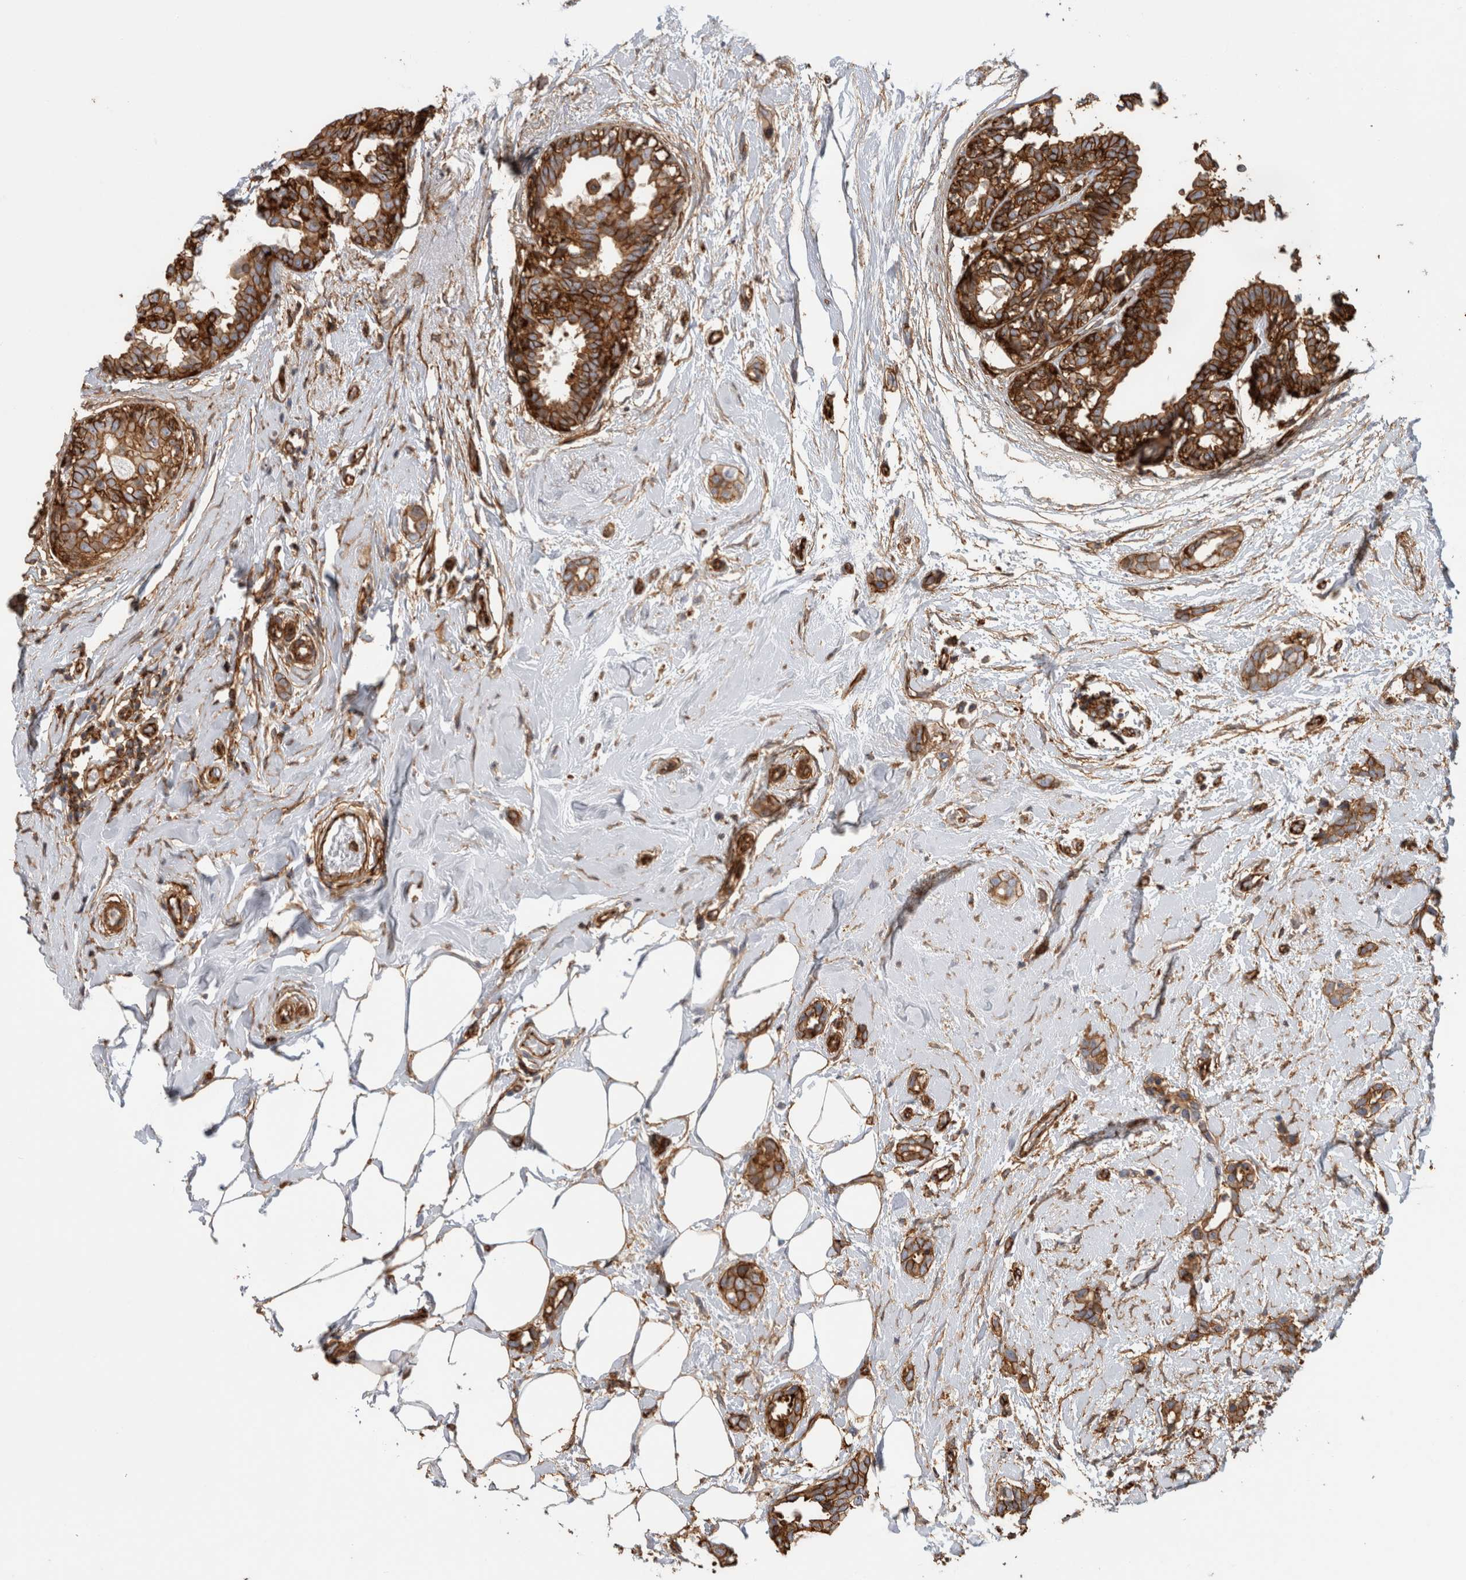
{"staining": {"intensity": "strong", "quantity": ">75%", "location": "cytoplasmic/membranous"}, "tissue": "breast cancer", "cell_type": "Tumor cells", "image_type": "cancer", "snomed": [{"axis": "morphology", "description": "Duct carcinoma"}, {"axis": "topography", "description": "Breast"}], "caption": "Strong cytoplasmic/membranous protein positivity is identified in approximately >75% of tumor cells in breast cancer. (DAB (3,3'-diaminobenzidine) IHC, brown staining for protein, blue staining for nuclei).", "gene": "AHNAK", "patient": {"sex": "female", "age": 55}}